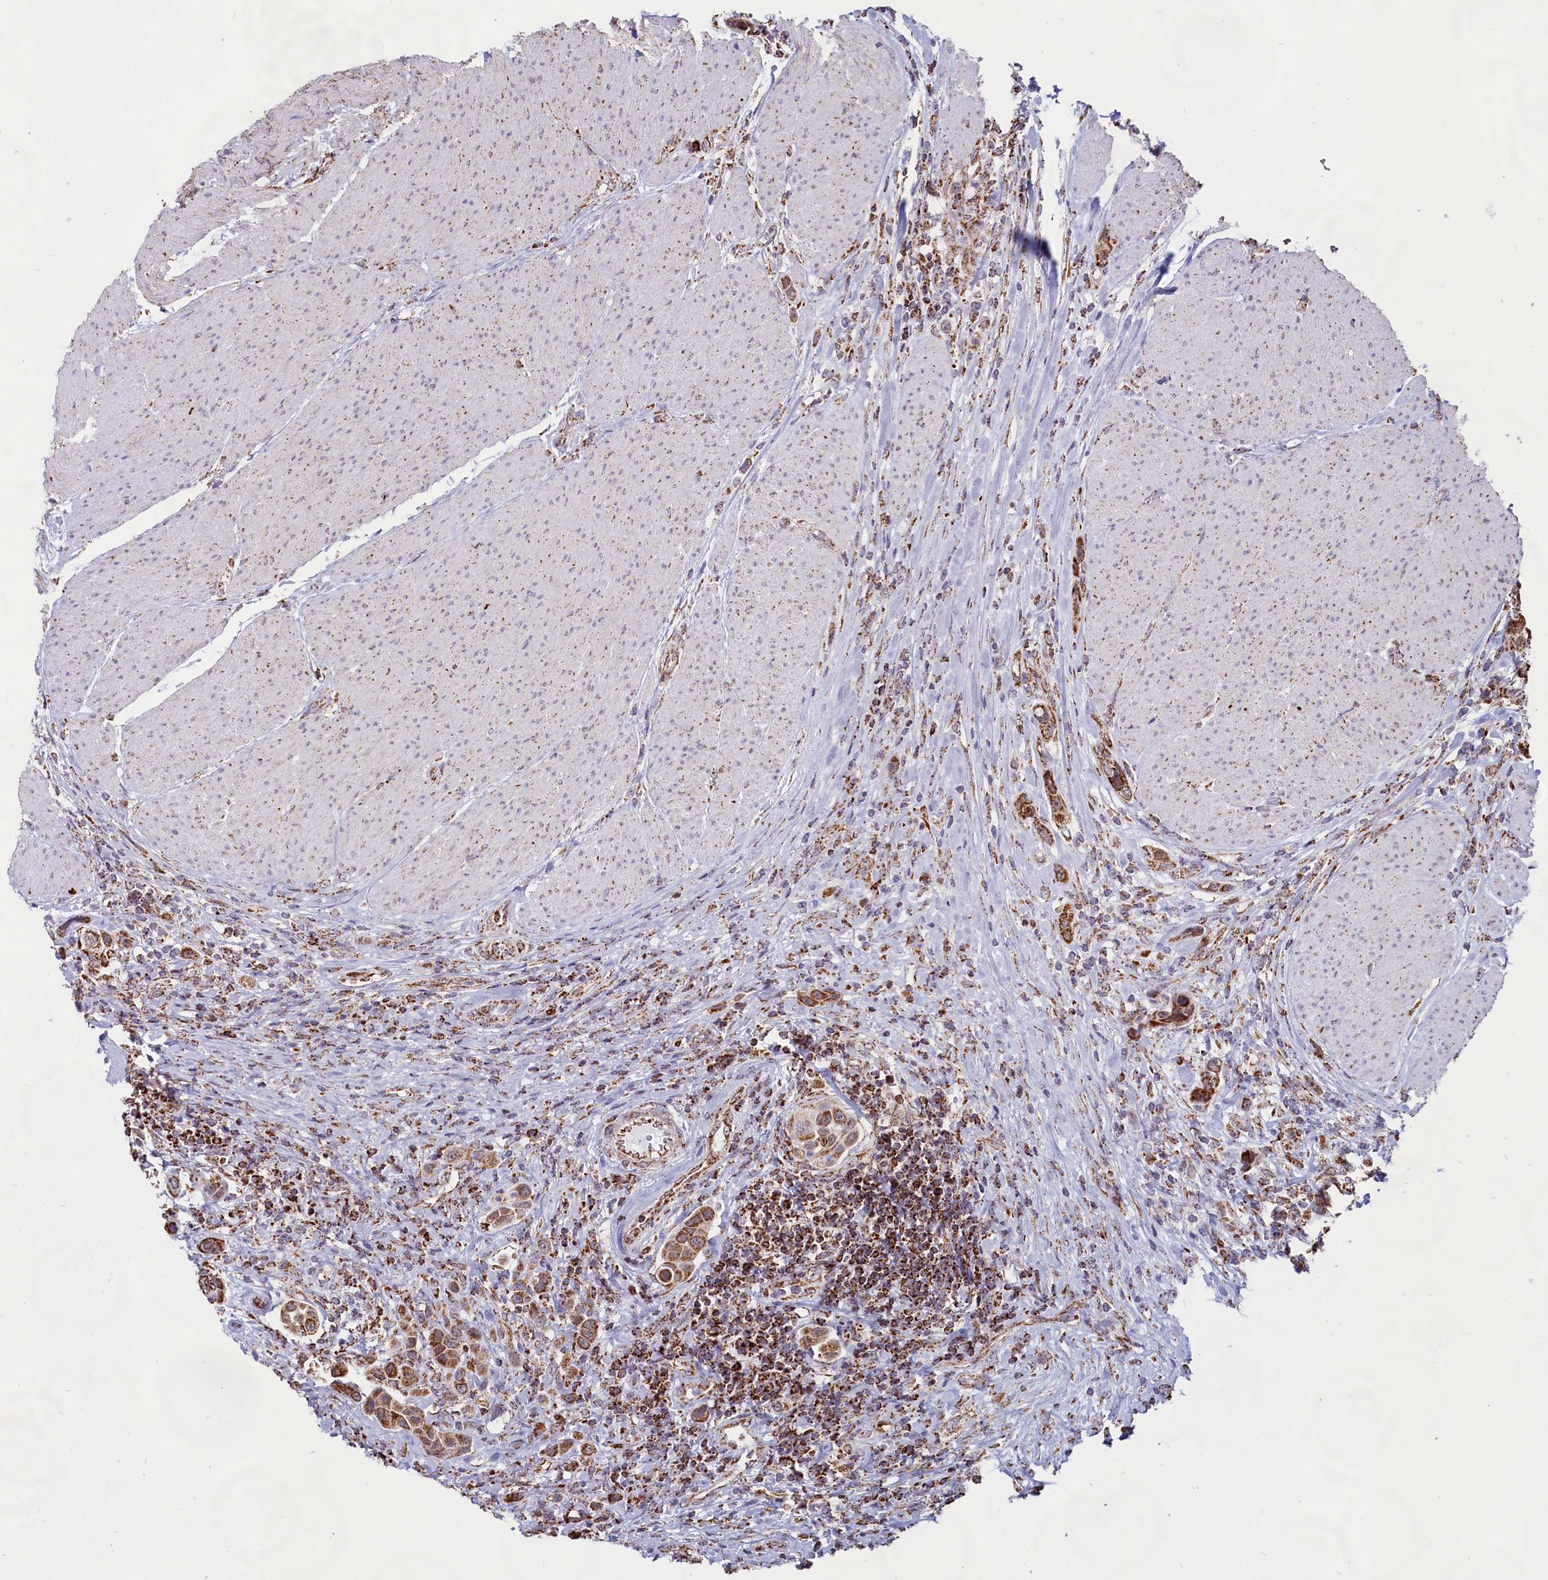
{"staining": {"intensity": "strong", "quantity": ">75%", "location": "cytoplasmic/membranous"}, "tissue": "urothelial cancer", "cell_type": "Tumor cells", "image_type": "cancer", "snomed": [{"axis": "morphology", "description": "Urothelial carcinoma, High grade"}, {"axis": "topography", "description": "Urinary bladder"}], "caption": "Immunohistochemical staining of human urothelial carcinoma (high-grade) reveals high levels of strong cytoplasmic/membranous protein expression in about >75% of tumor cells. (Stains: DAB in brown, nuclei in blue, Microscopy: brightfield microscopy at high magnification).", "gene": "C1D", "patient": {"sex": "male", "age": 50}}